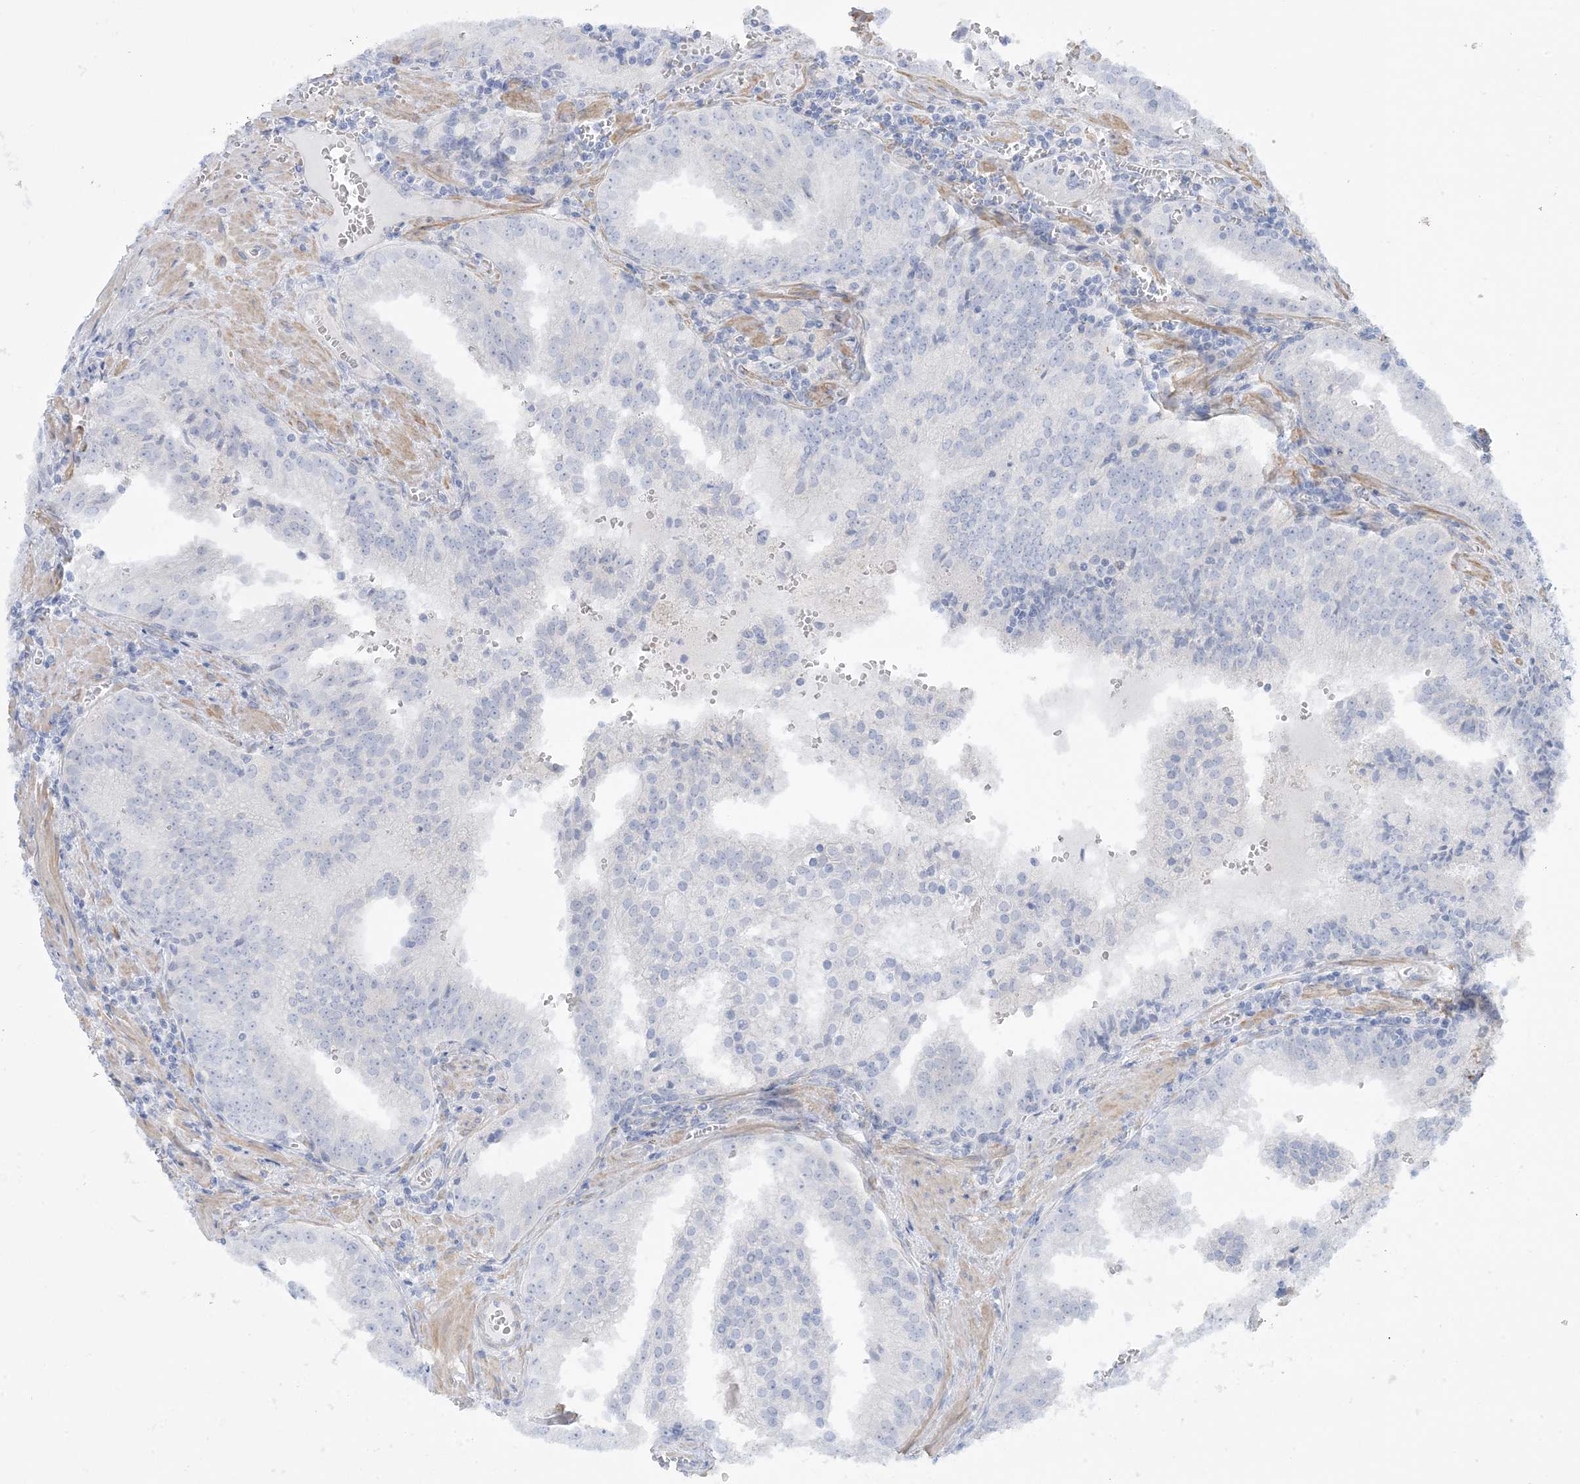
{"staining": {"intensity": "negative", "quantity": "none", "location": "none"}, "tissue": "prostate cancer", "cell_type": "Tumor cells", "image_type": "cancer", "snomed": [{"axis": "morphology", "description": "Adenocarcinoma, High grade"}, {"axis": "topography", "description": "Prostate"}], "caption": "Tumor cells are negative for brown protein staining in prostate cancer (high-grade adenocarcinoma).", "gene": "AGXT", "patient": {"sex": "male", "age": 68}}